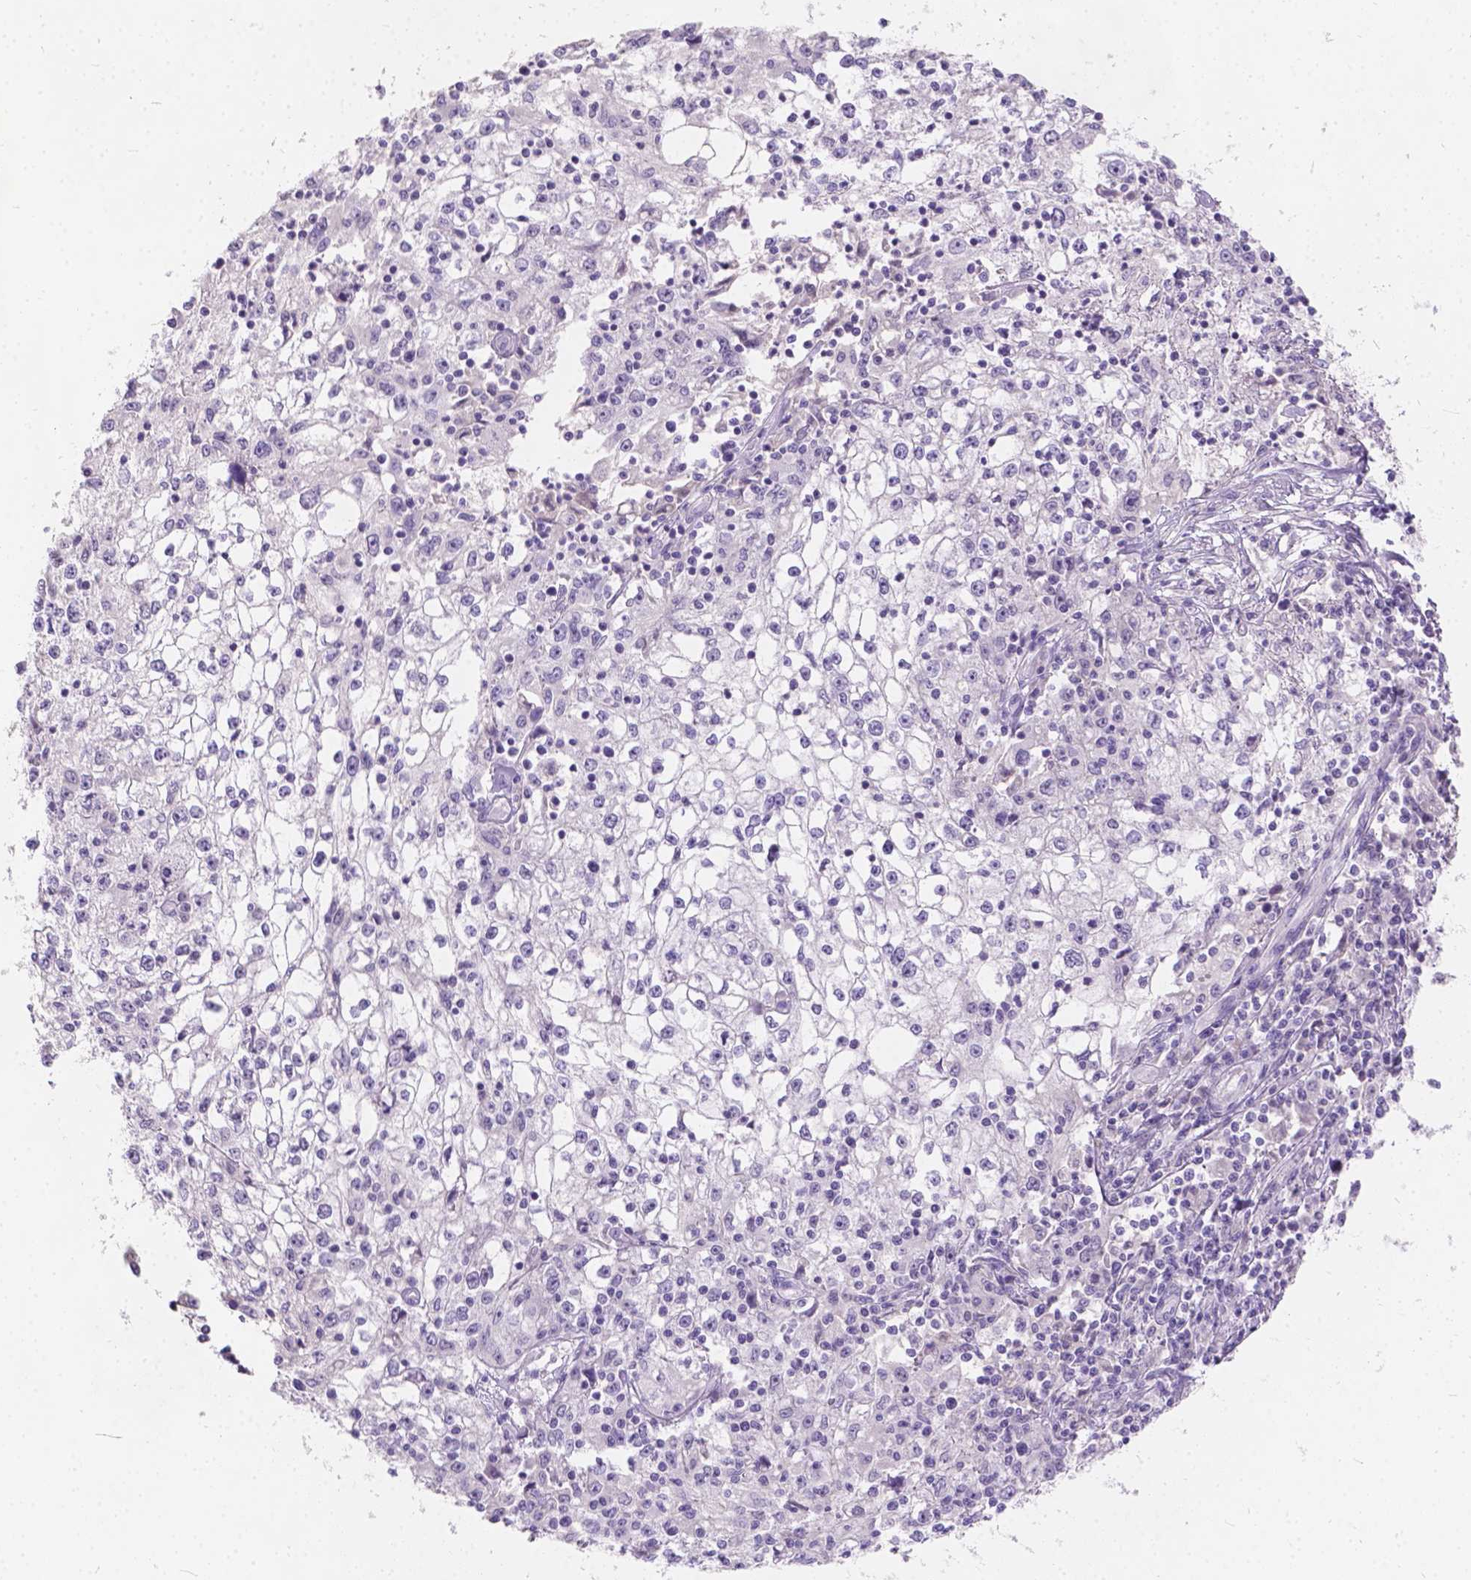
{"staining": {"intensity": "negative", "quantity": "none", "location": "none"}, "tissue": "cervical cancer", "cell_type": "Tumor cells", "image_type": "cancer", "snomed": [{"axis": "morphology", "description": "Squamous cell carcinoma, NOS"}, {"axis": "topography", "description": "Cervix"}], "caption": "DAB immunohistochemical staining of cervical cancer (squamous cell carcinoma) displays no significant staining in tumor cells.", "gene": "PEX11G", "patient": {"sex": "female", "age": 85}}